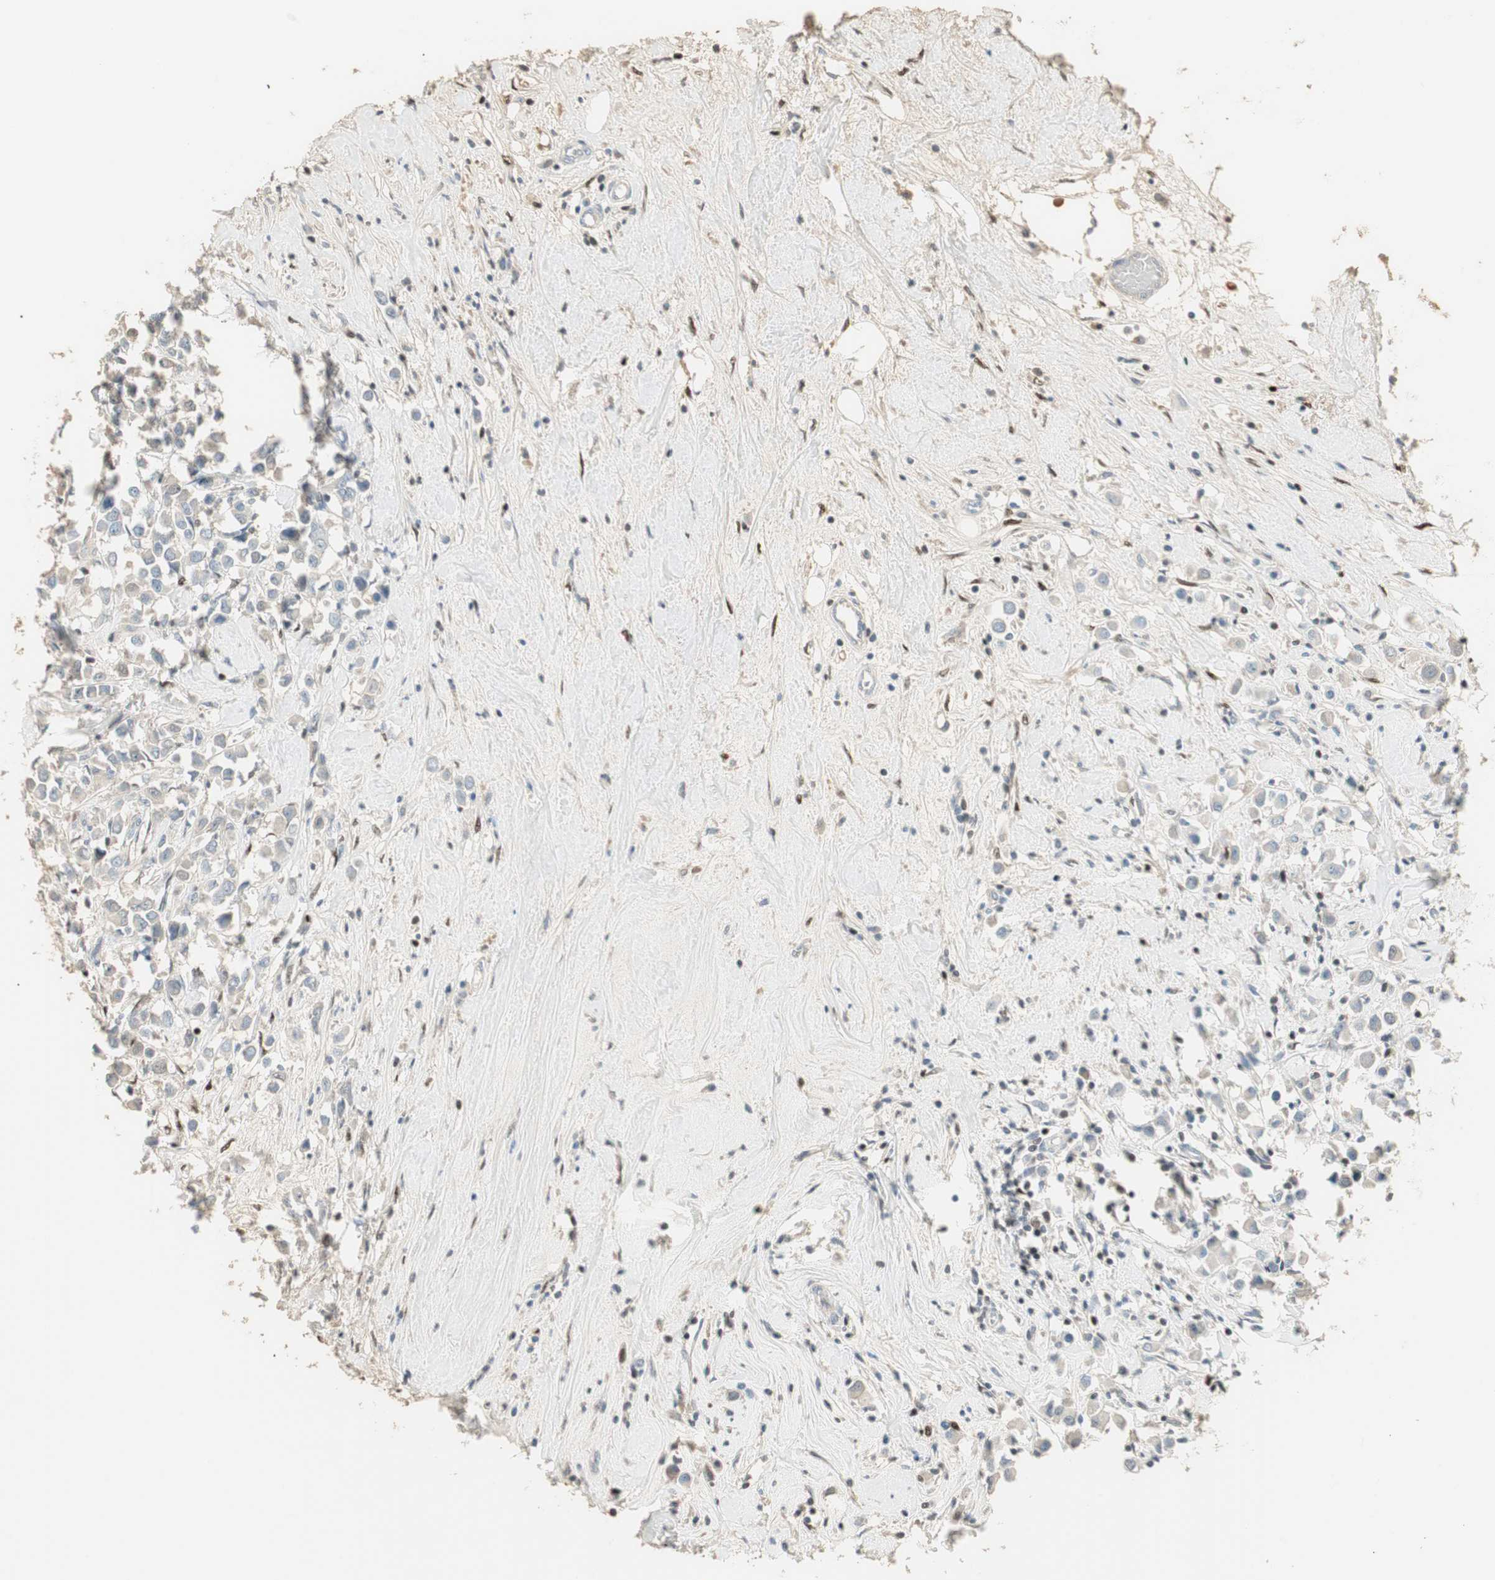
{"staining": {"intensity": "negative", "quantity": "none", "location": "none"}, "tissue": "breast cancer", "cell_type": "Tumor cells", "image_type": "cancer", "snomed": [{"axis": "morphology", "description": "Duct carcinoma"}, {"axis": "topography", "description": "Breast"}], "caption": "High magnification brightfield microscopy of breast intraductal carcinoma stained with DAB (3,3'-diaminobenzidine) (brown) and counterstained with hematoxylin (blue): tumor cells show no significant expression.", "gene": "RUNX2", "patient": {"sex": "female", "age": 61}}